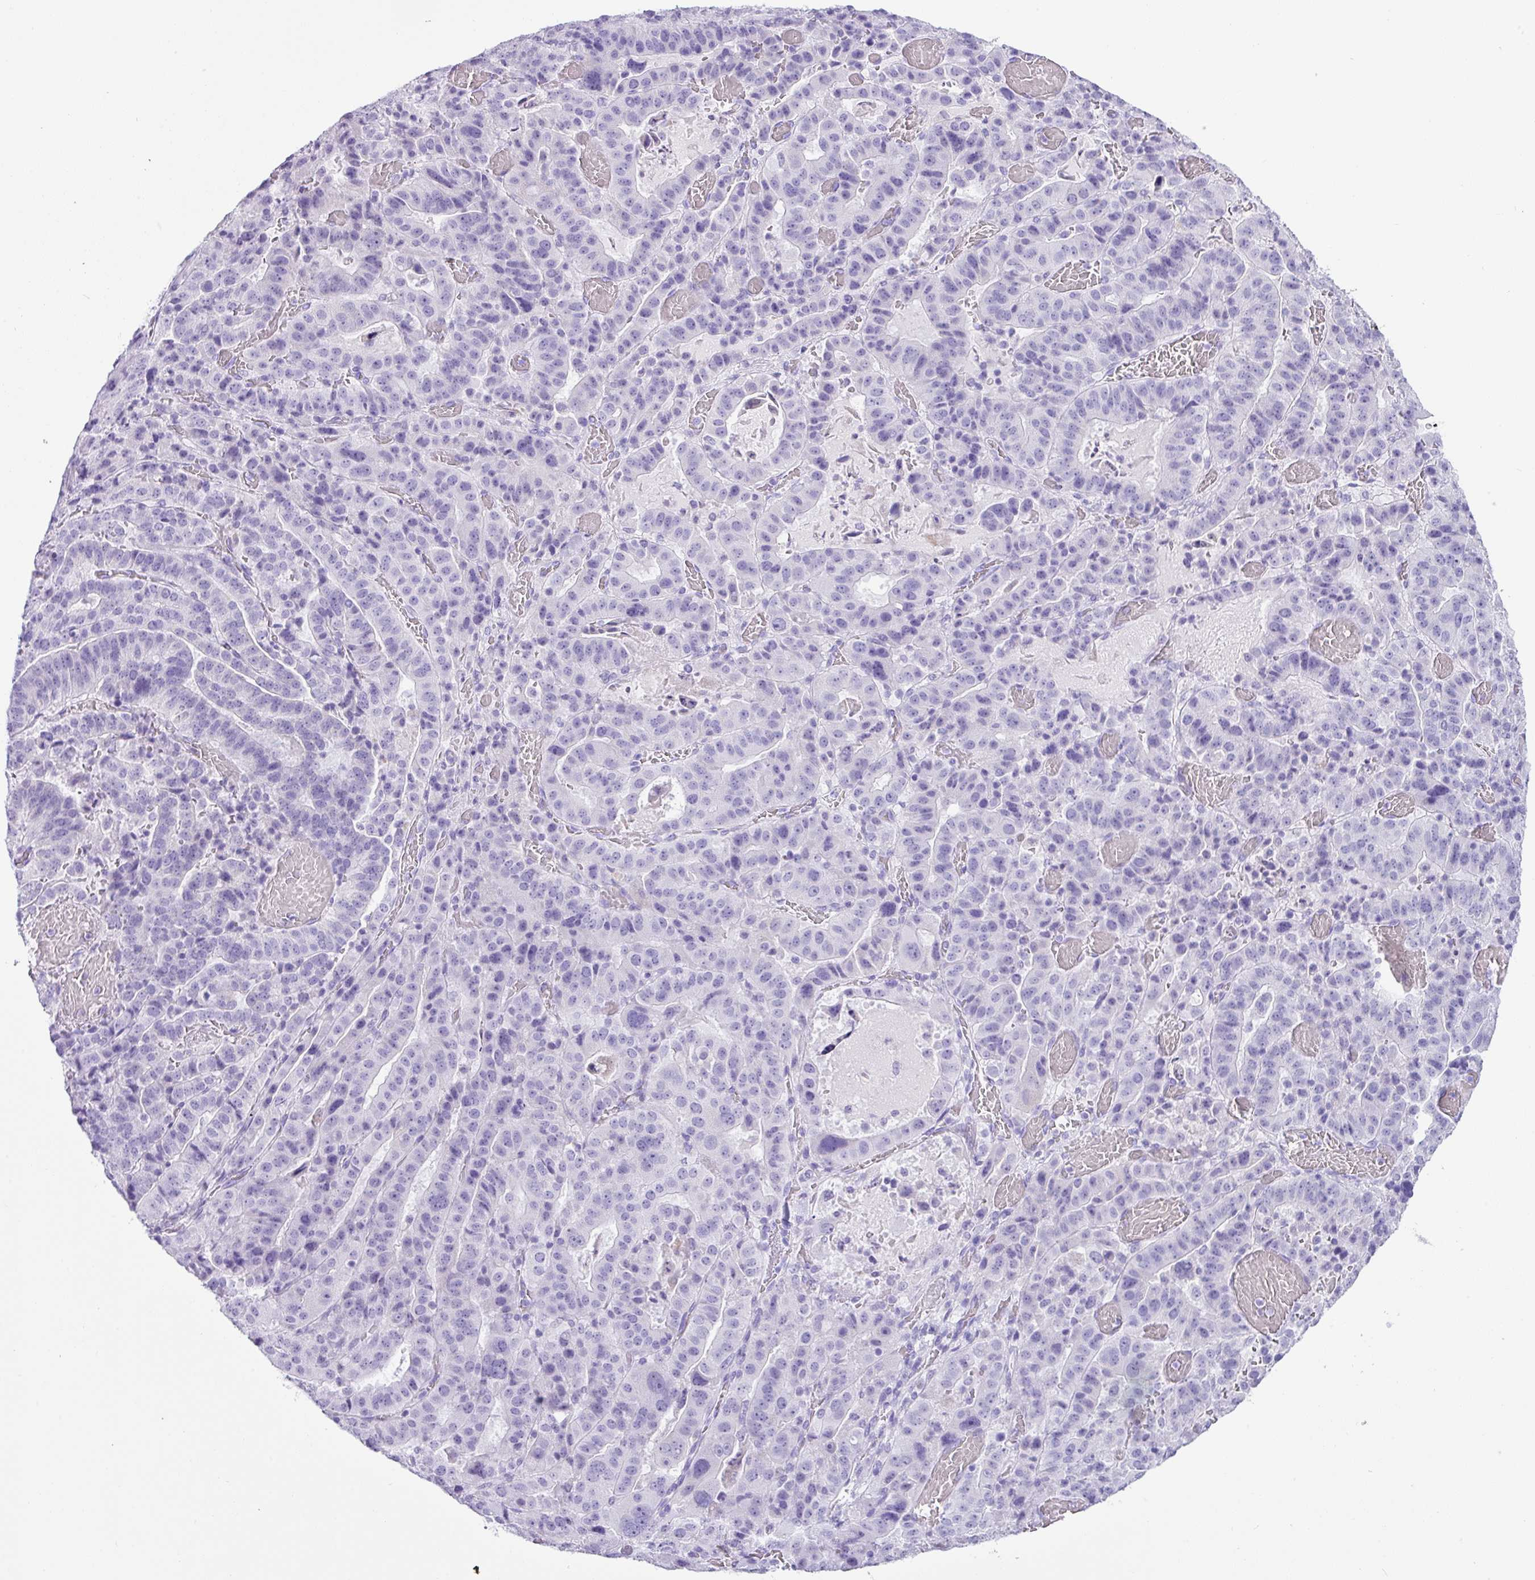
{"staining": {"intensity": "negative", "quantity": "none", "location": "none"}, "tissue": "stomach cancer", "cell_type": "Tumor cells", "image_type": "cancer", "snomed": [{"axis": "morphology", "description": "Adenocarcinoma, NOS"}, {"axis": "topography", "description": "Stomach"}], "caption": "Protein analysis of stomach cancer demonstrates no significant expression in tumor cells. Brightfield microscopy of immunohistochemistry (IHC) stained with DAB (3,3'-diaminobenzidine) (brown) and hematoxylin (blue), captured at high magnification.", "gene": "NCCRP1", "patient": {"sex": "male", "age": 48}}